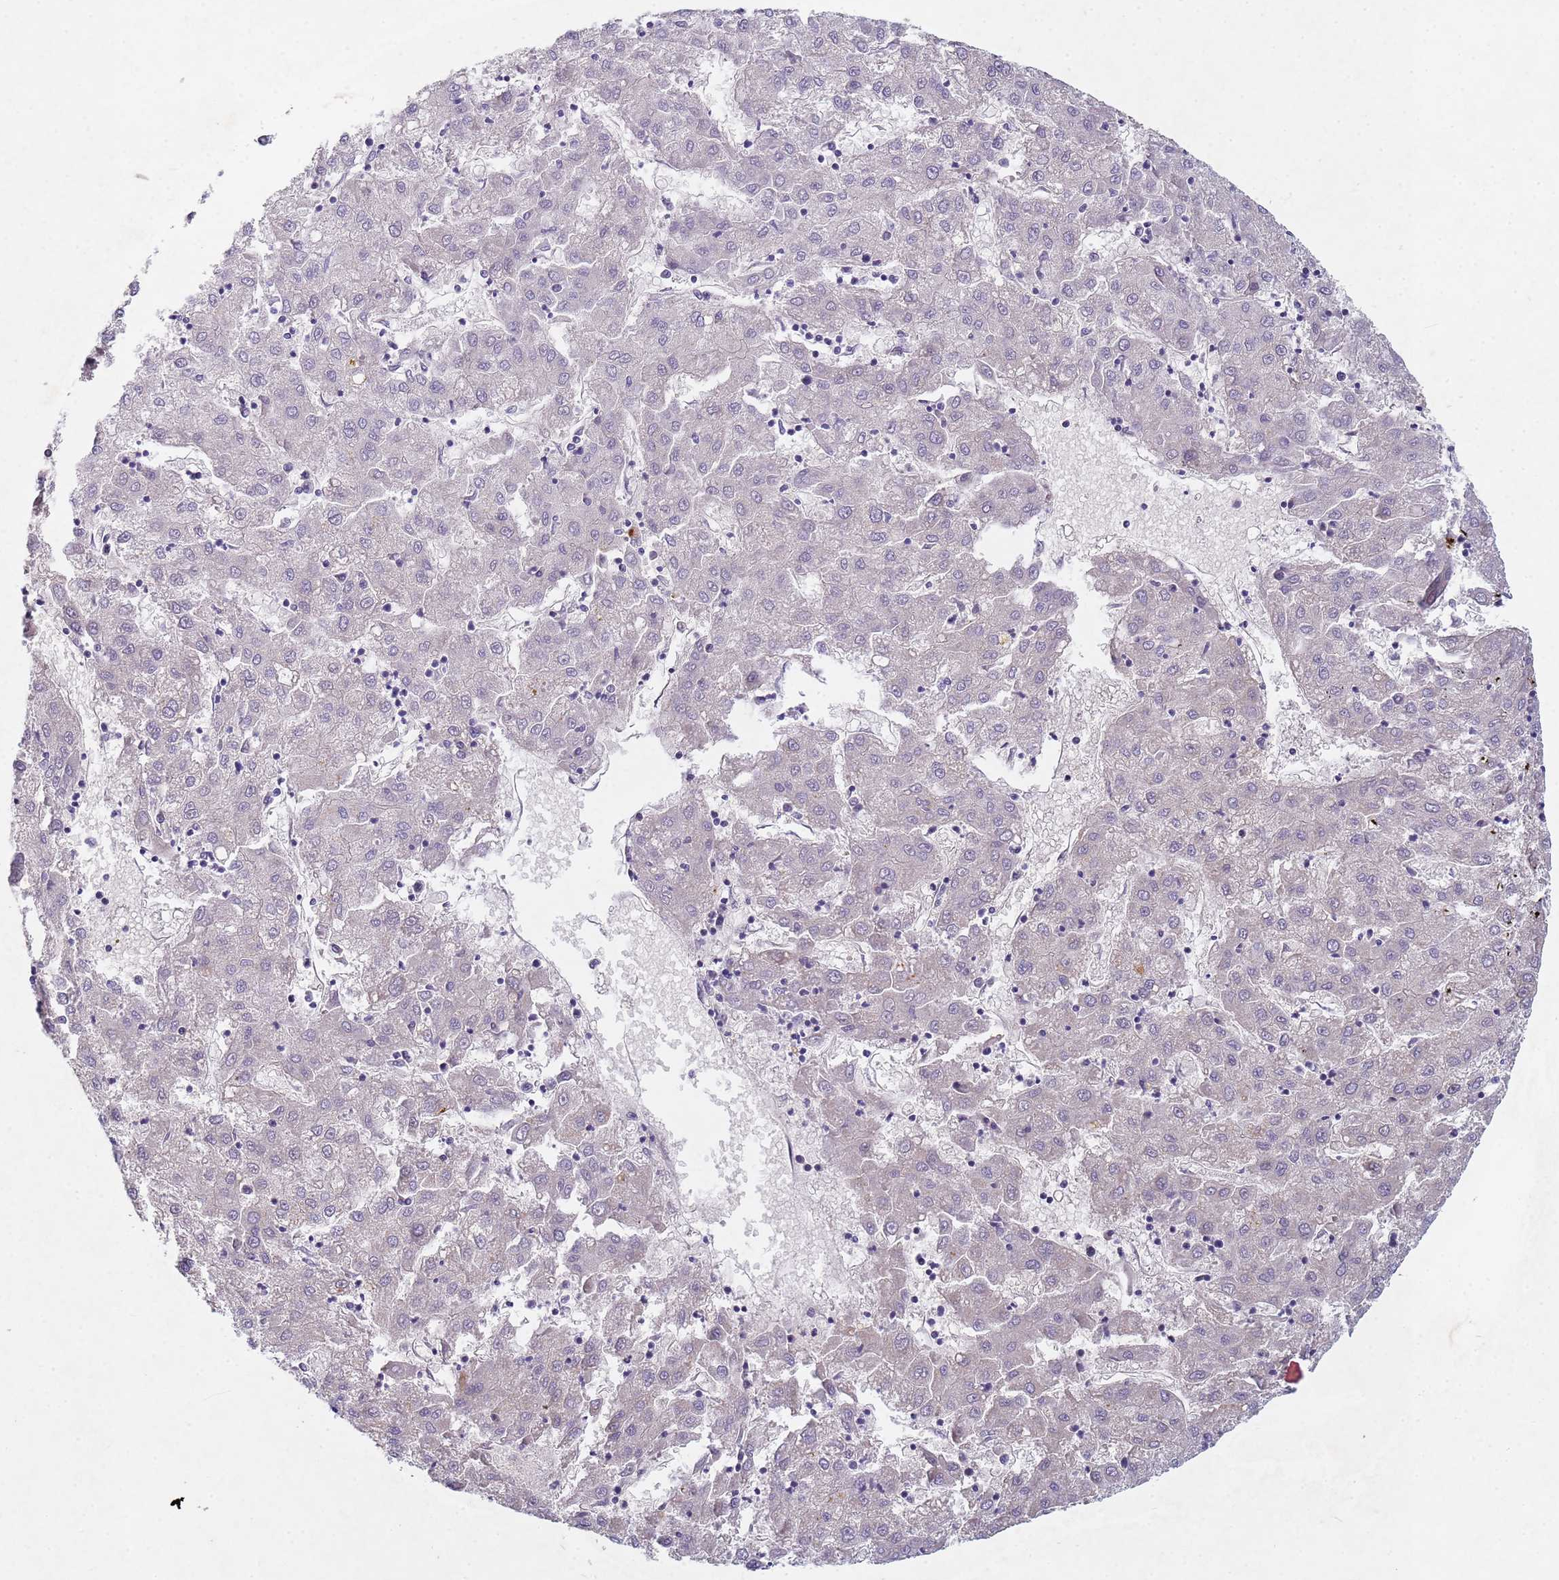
{"staining": {"intensity": "negative", "quantity": "none", "location": "none"}, "tissue": "liver cancer", "cell_type": "Tumor cells", "image_type": "cancer", "snomed": [{"axis": "morphology", "description": "Carcinoma, Hepatocellular, NOS"}, {"axis": "topography", "description": "Liver"}], "caption": "Hepatocellular carcinoma (liver) was stained to show a protein in brown. There is no significant expression in tumor cells.", "gene": "TNPO2", "patient": {"sex": "male", "age": 72}}